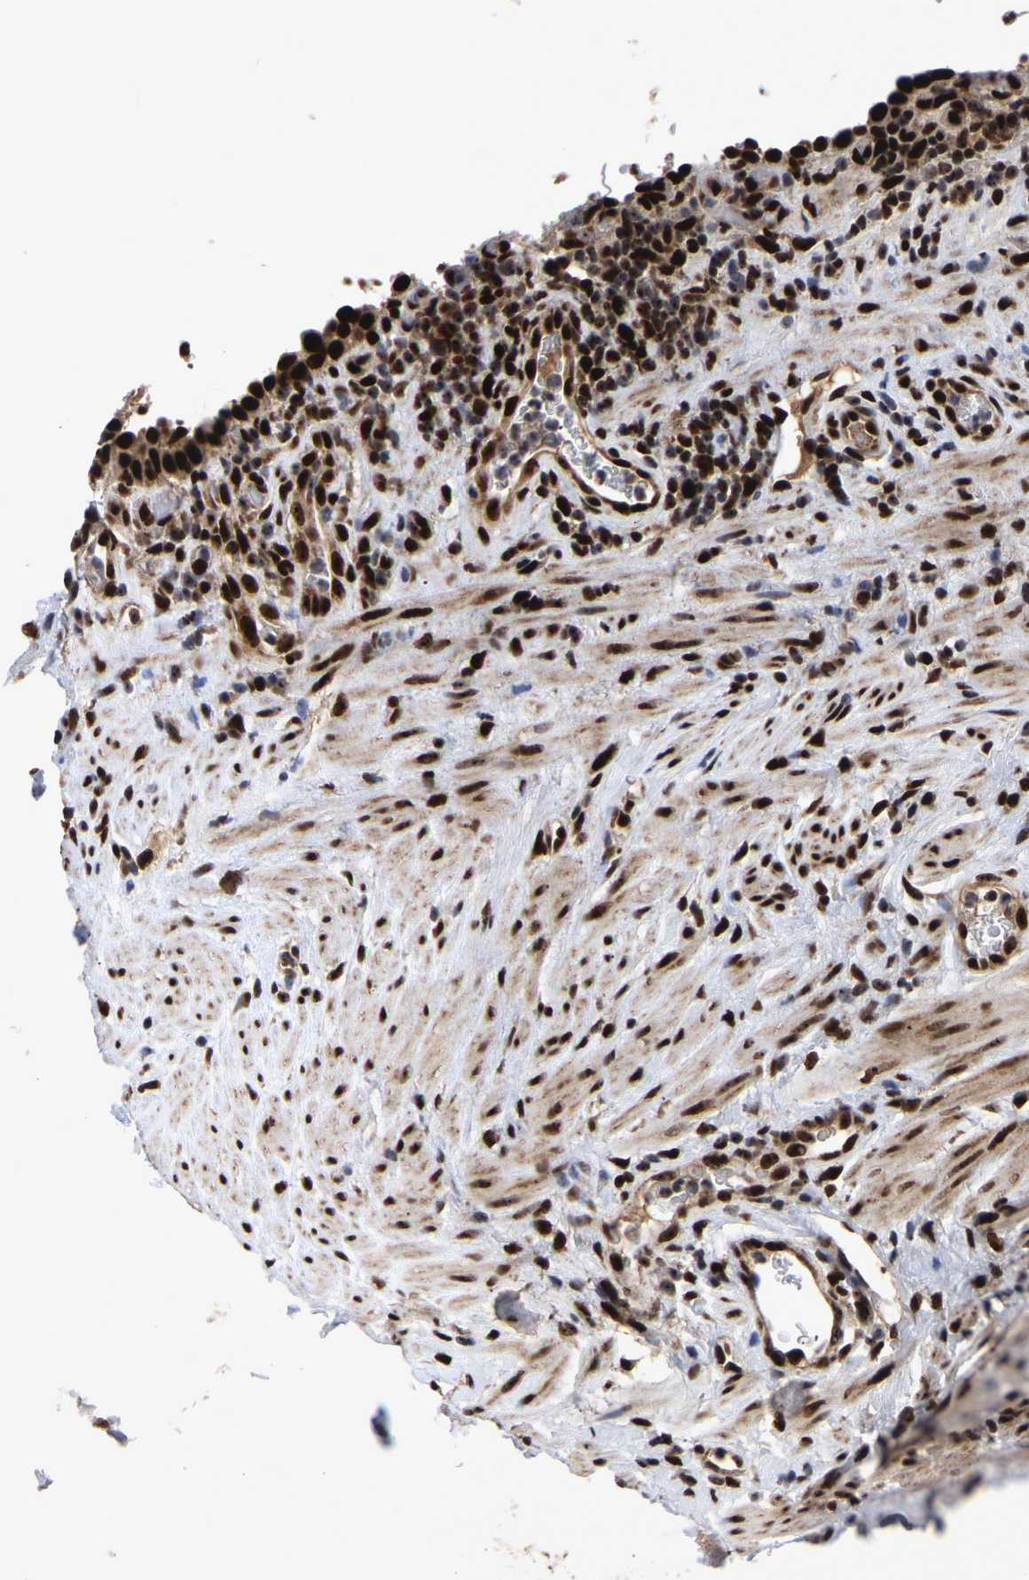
{"staining": {"intensity": "strong", "quantity": ">75%", "location": "cytoplasmic/membranous,nuclear"}, "tissue": "urothelial cancer", "cell_type": "Tumor cells", "image_type": "cancer", "snomed": [{"axis": "morphology", "description": "Urothelial carcinoma, Low grade"}, {"axis": "topography", "description": "Urinary bladder"}], "caption": "The histopathology image demonstrates a brown stain indicating the presence of a protein in the cytoplasmic/membranous and nuclear of tumor cells in low-grade urothelial carcinoma.", "gene": "JUNB", "patient": {"sex": "female", "age": 75}}